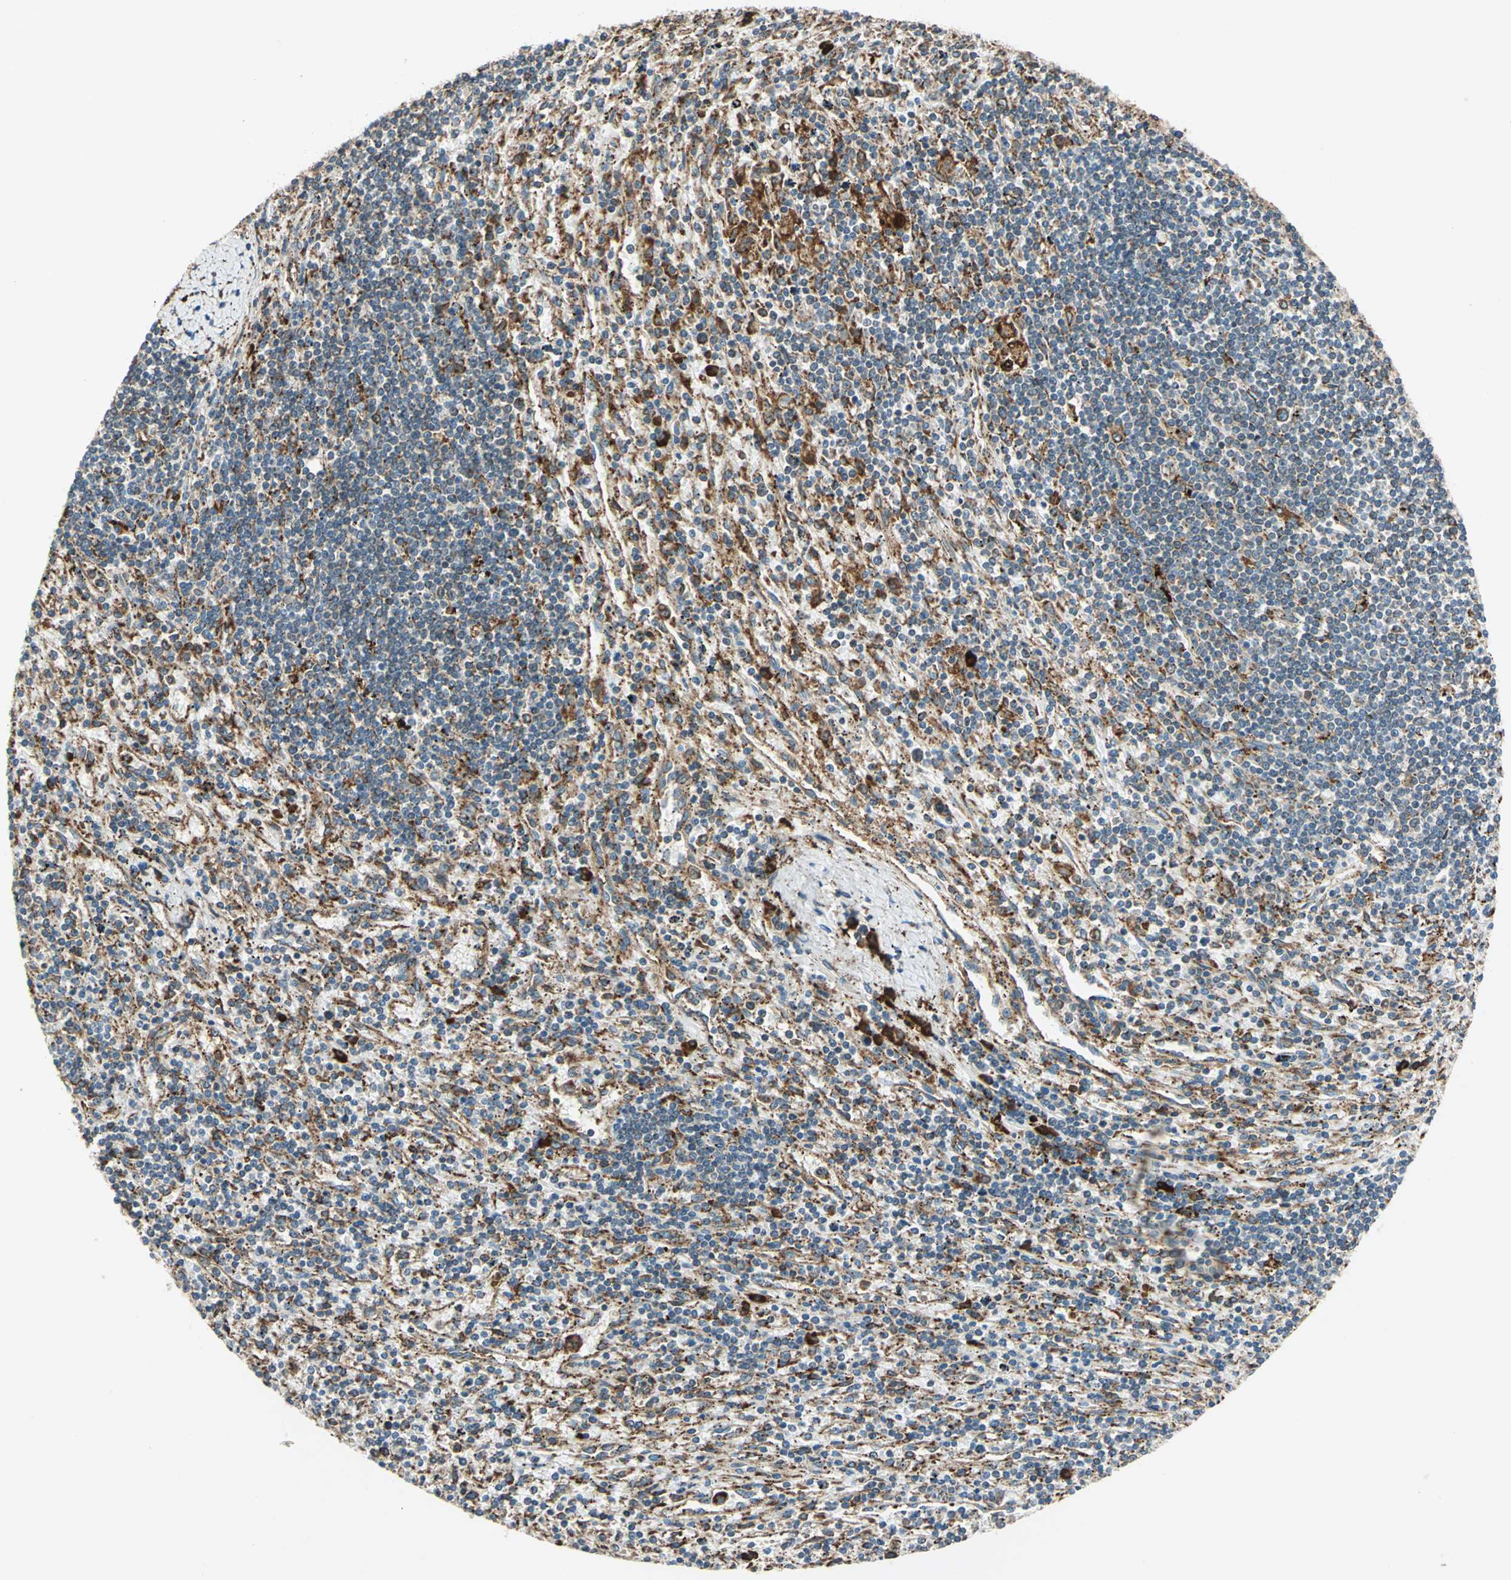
{"staining": {"intensity": "moderate", "quantity": "<25%", "location": "cytoplasmic/membranous"}, "tissue": "lymphoma", "cell_type": "Tumor cells", "image_type": "cancer", "snomed": [{"axis": "morphology", "description": "Malignant lymphoma, non-Hodgkin's type, Low grade"}, {"axis": "topography", "description": "Spleen"}], "caption": "DAB (3,3'-diaminobenzidine) immunohistochemical staining of lymphoma shows moderate cytoplasmic/membranous protein expression in approximately <25% of tumor cells.", "gene": "PDIA4", "patient": {"sex": "male", "age": 76}}